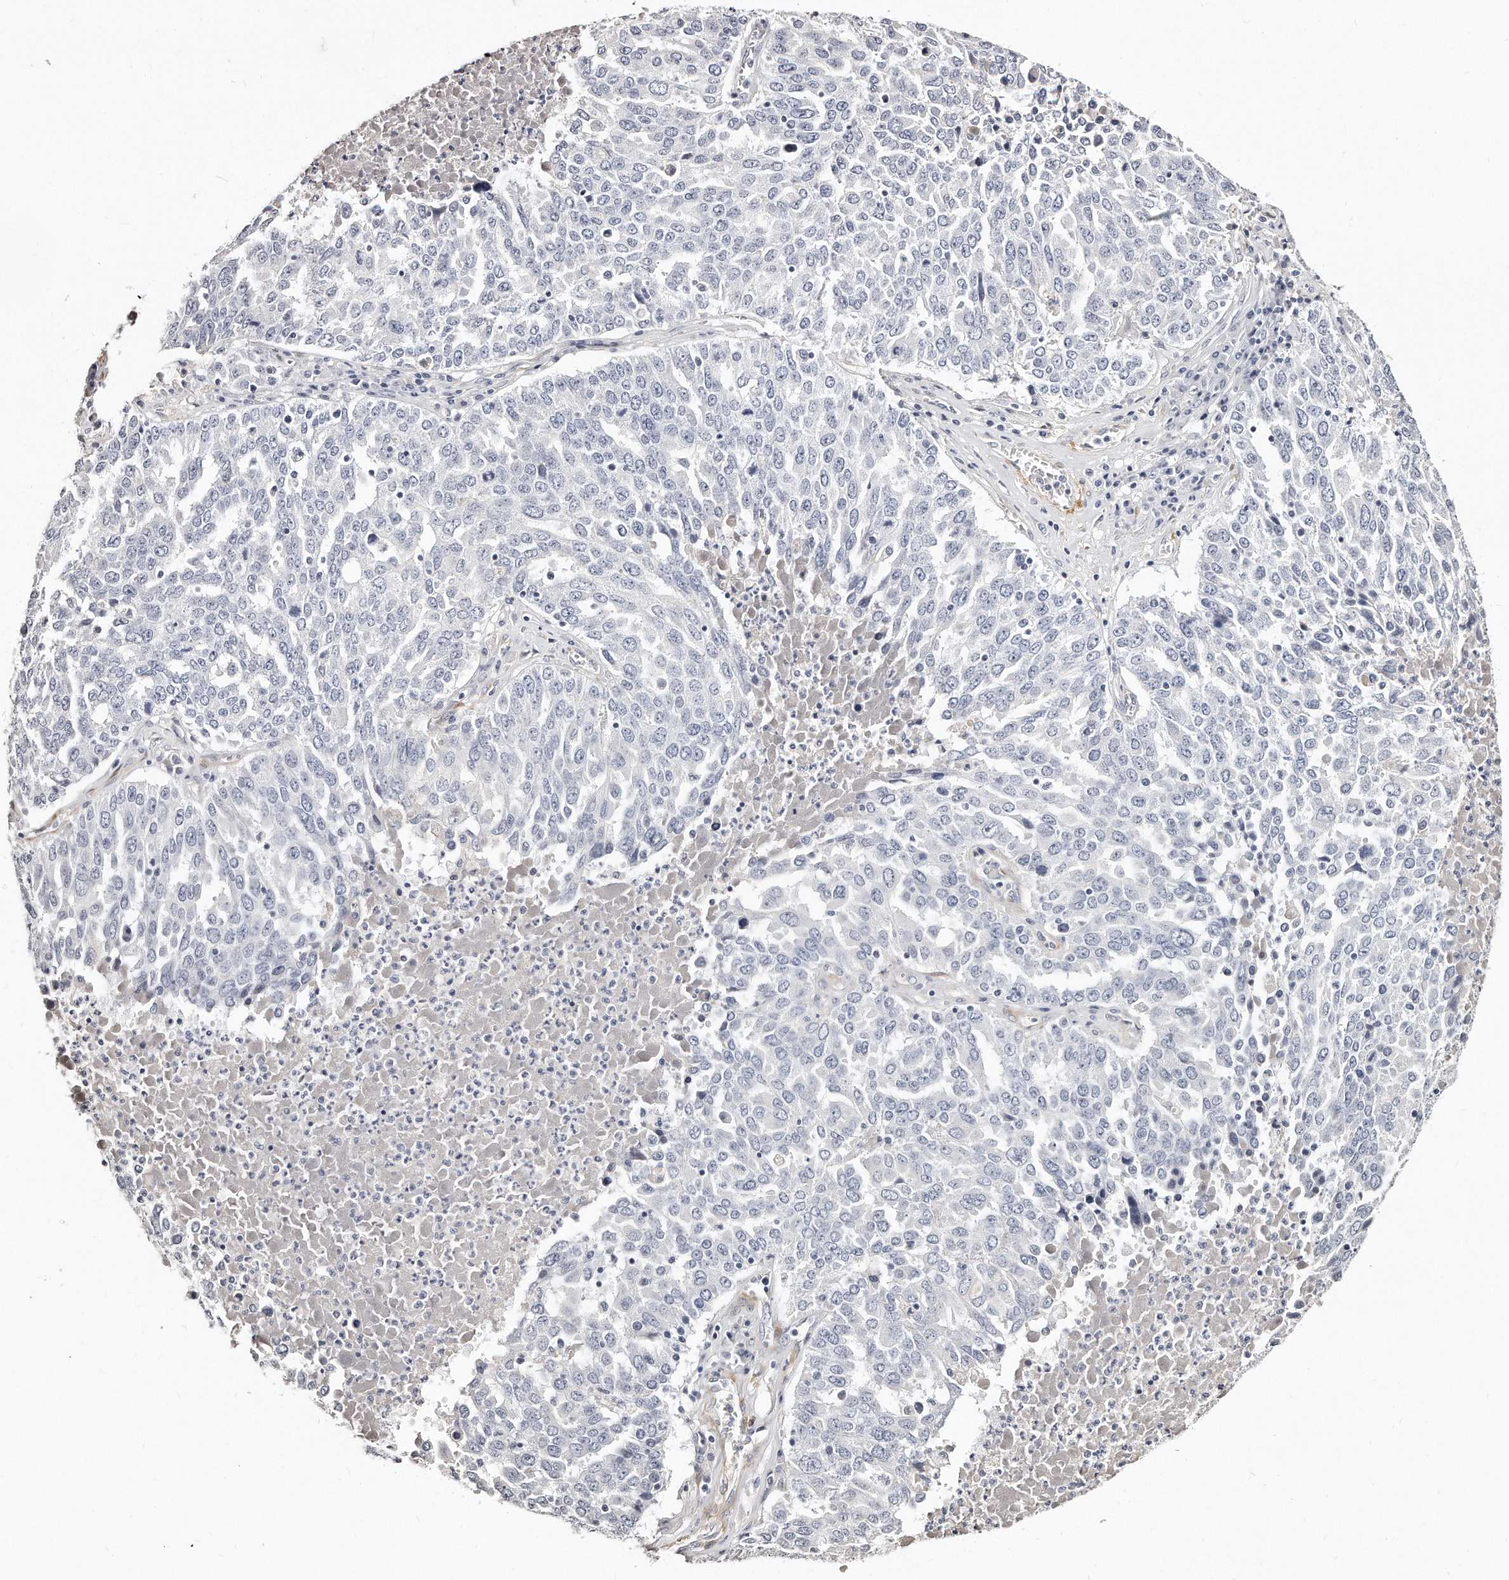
{"staining": {"intensity": "negative", "quantity": "none", "location": "none"}, "tissue": "ovarian cancer", "cell_type": "Tumor cells", "image_type": "cancer", "snomed": [{"axis": "morphology", "description": "Carcinoma, endometroid"}, {"axis": "topography", "description": "Ovary"}], "caption": "Tumor cells show no significant protein expression in ovarian cancer (endometroid carcinoma).", "gene": "LMOD1", "patient": {"sex": "female", "age": 62}}